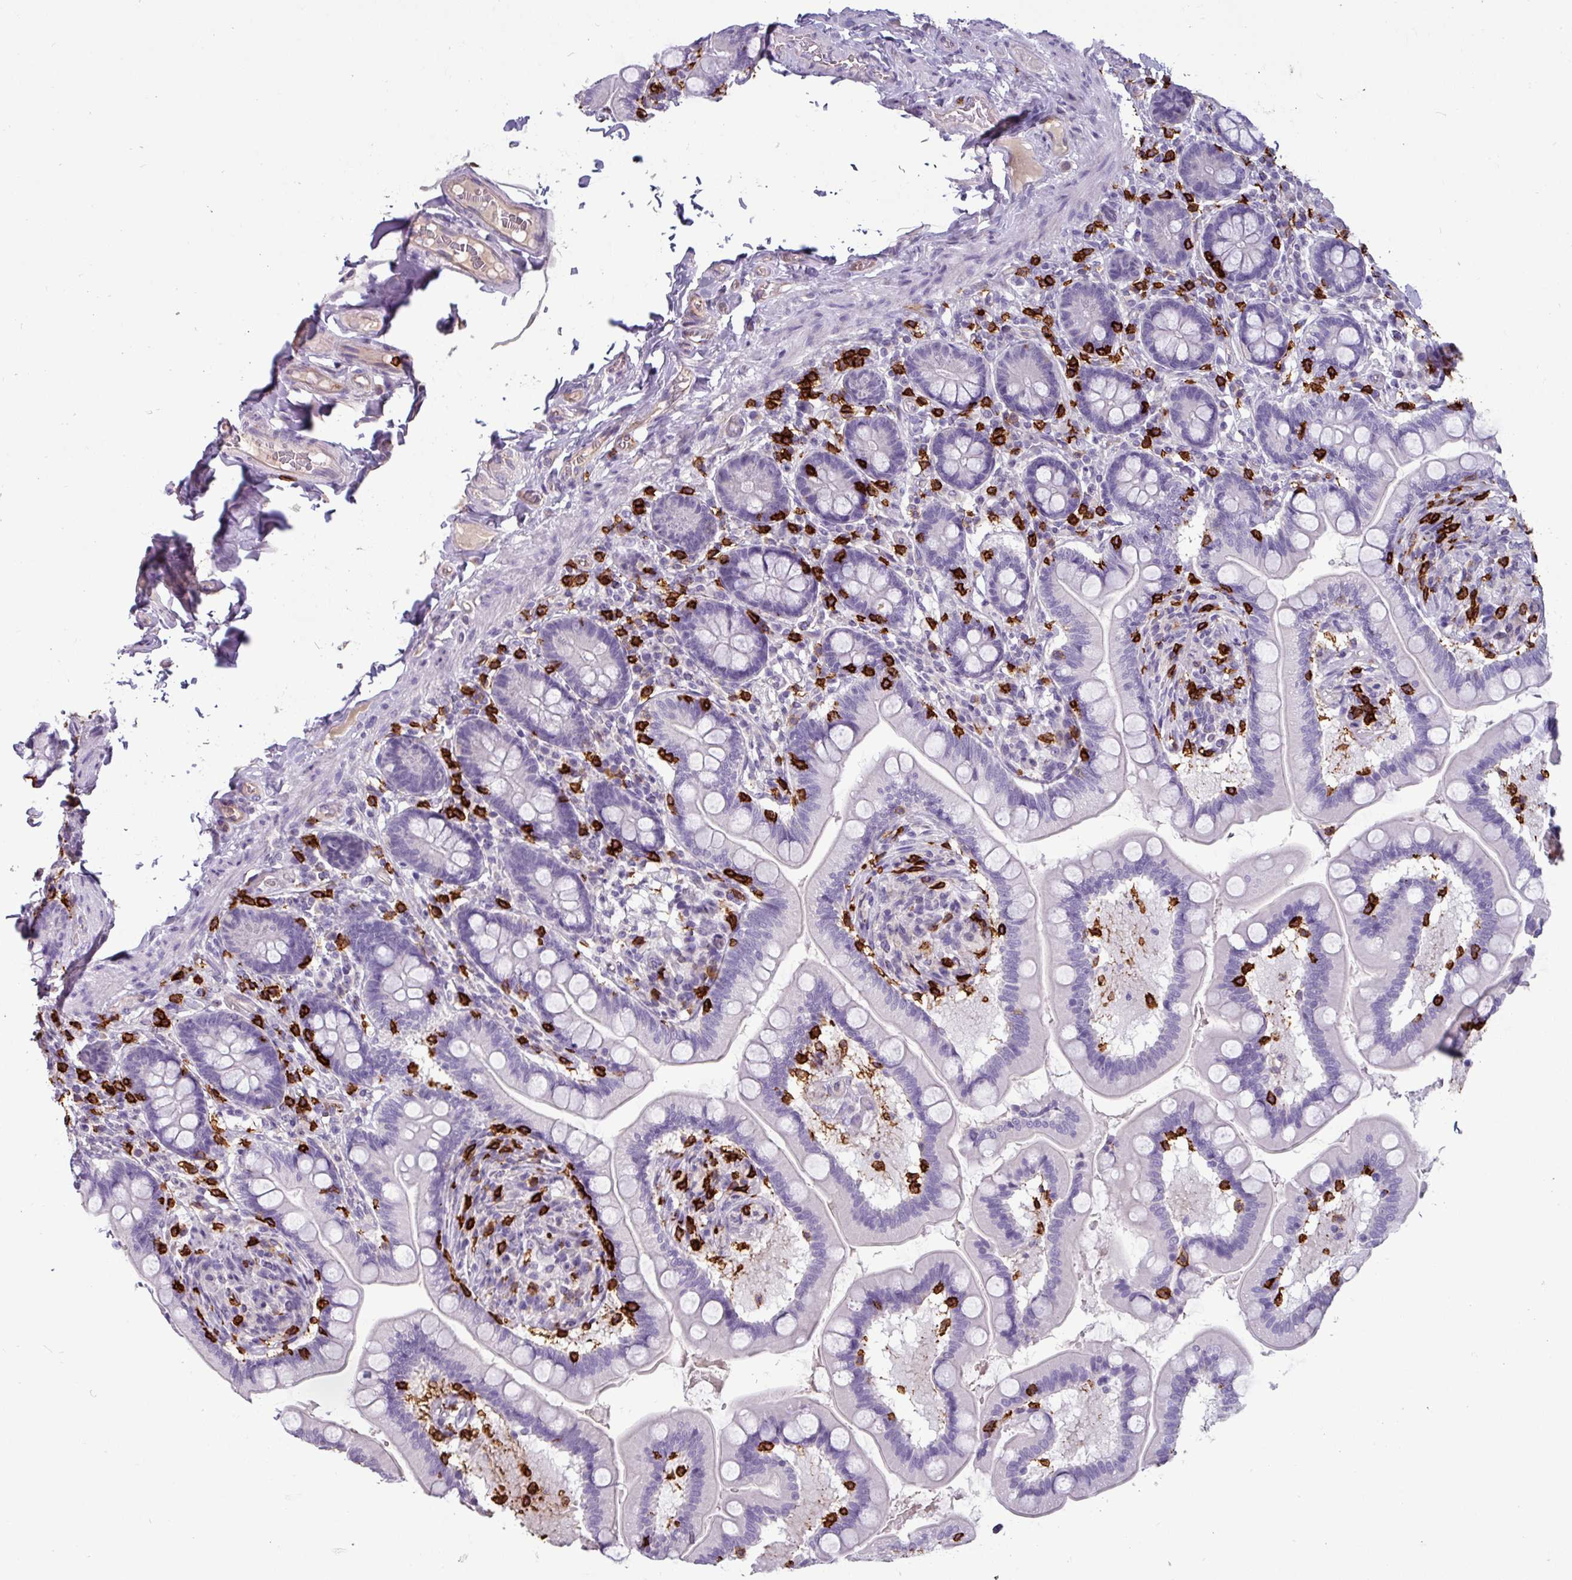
{"staining": {"intensity": "negative", "quantity": "none", "location": "none"}, "tissue": "small intestine", "cell_type": "Glandular cells", "image_type": "normal", "snomed": [{"axis": "morphology", "description": "Normal tissue, NOS"}, {"axis": "topography", "description": "Small intestine"}], "caption": "Unremarkable small intestine was stained to show a protein in brown. There is no significant staining in glandular cells. Brightfield microscopy of IHC stained with DAB (3,3'-diaminobenzidine) (brown) and hematoxylin (blue), captured at high magnification.", "gene": "CD8A", "patient": {"sex": "female", "age": 64}}